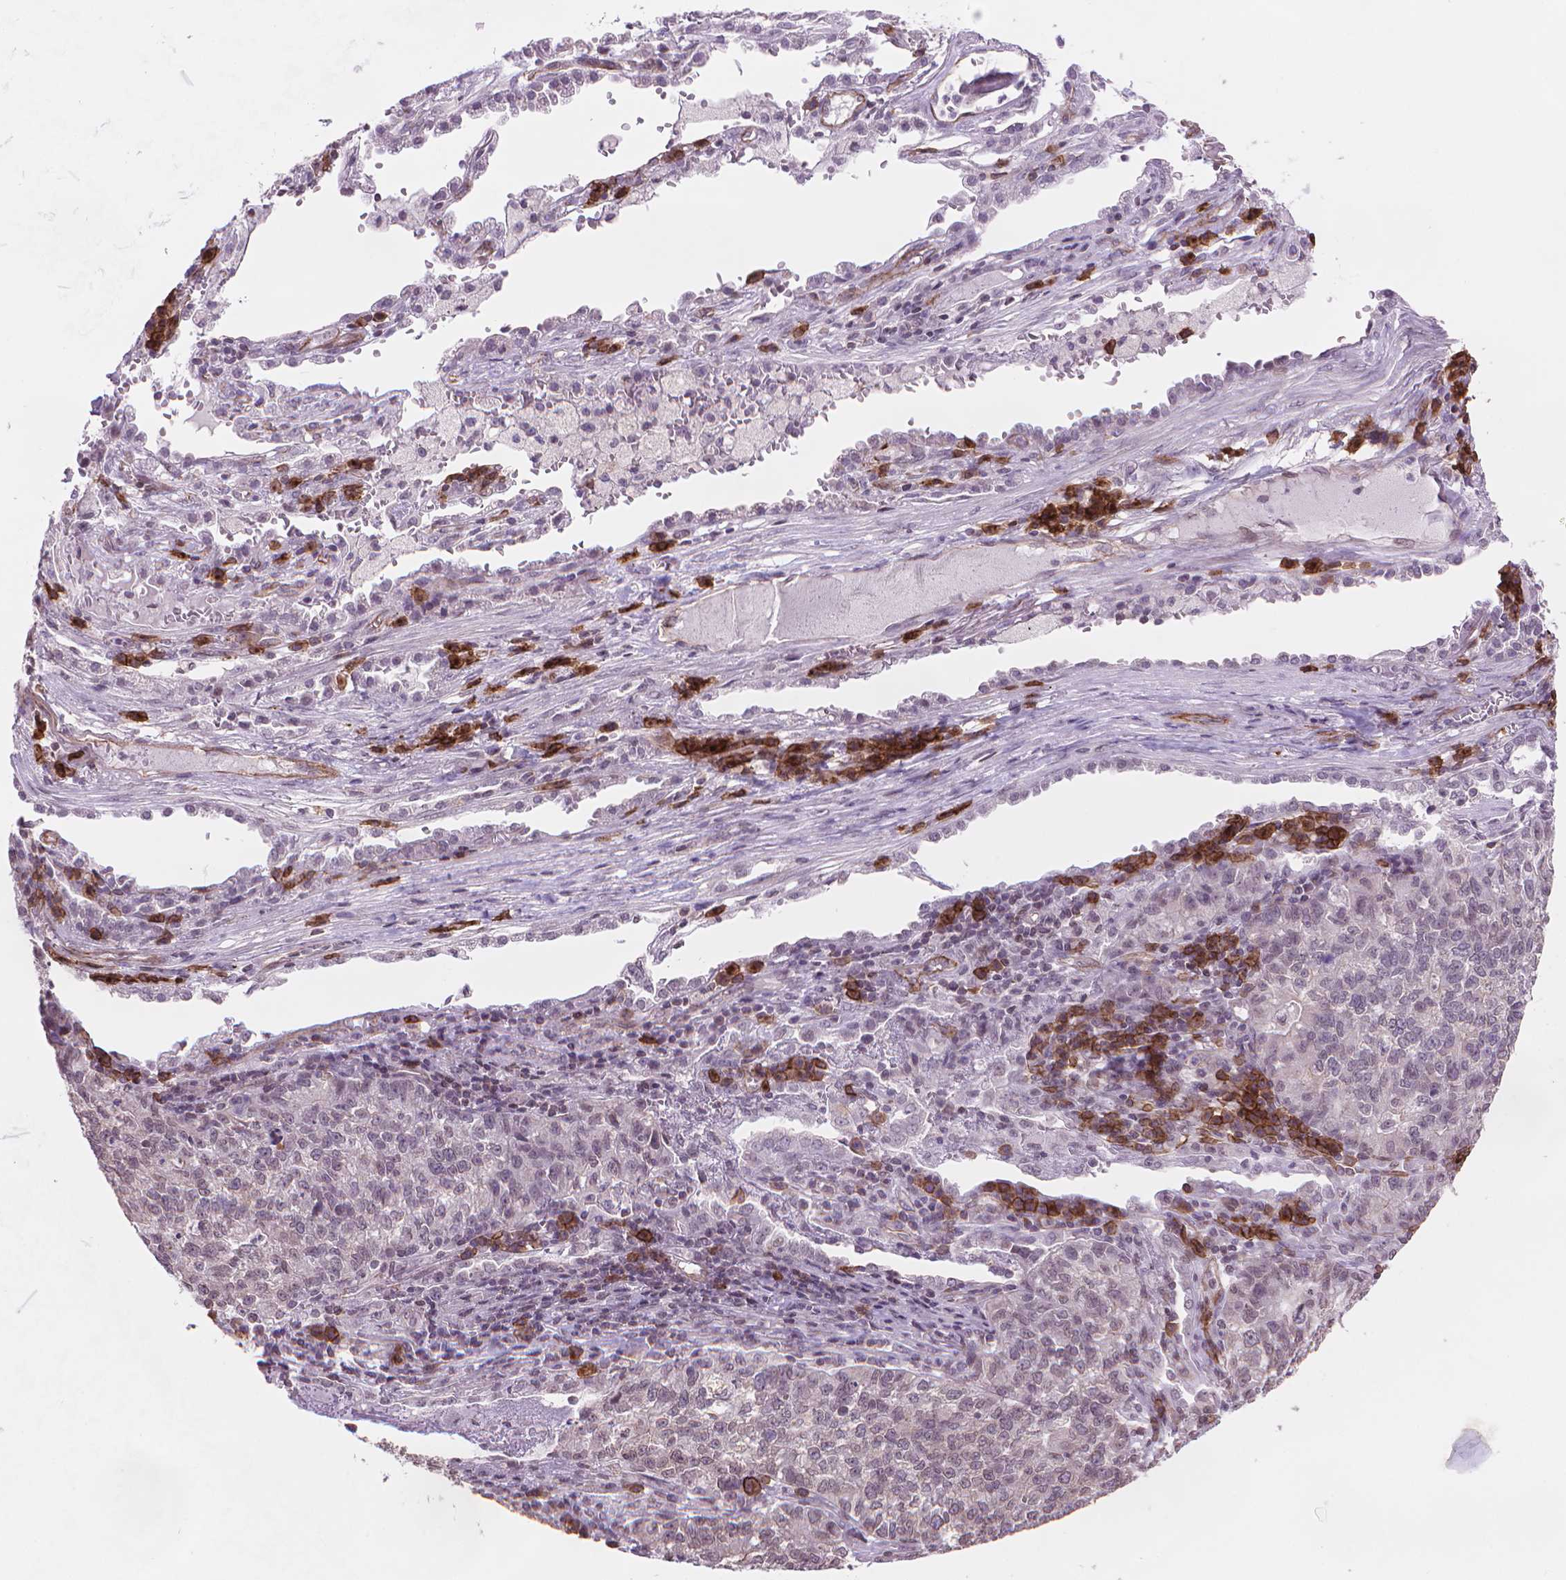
{"staining": {"intensity": "negative", "quantity": "none", "location": "none"}, "tissue": "lung cancer", "cell_type": "Tumor cells", "image_type": "cancer", "snomed": [{"axis": "morphology", "description": "Adenocarcinoma, NOS"}, {"axis": "topography", "description": "Lung"}], "caption": "Tumor cells show no significant staining in lung cancer.", "gene": "TMEM184A", "patient": {"sex": "male", "age": 57}}